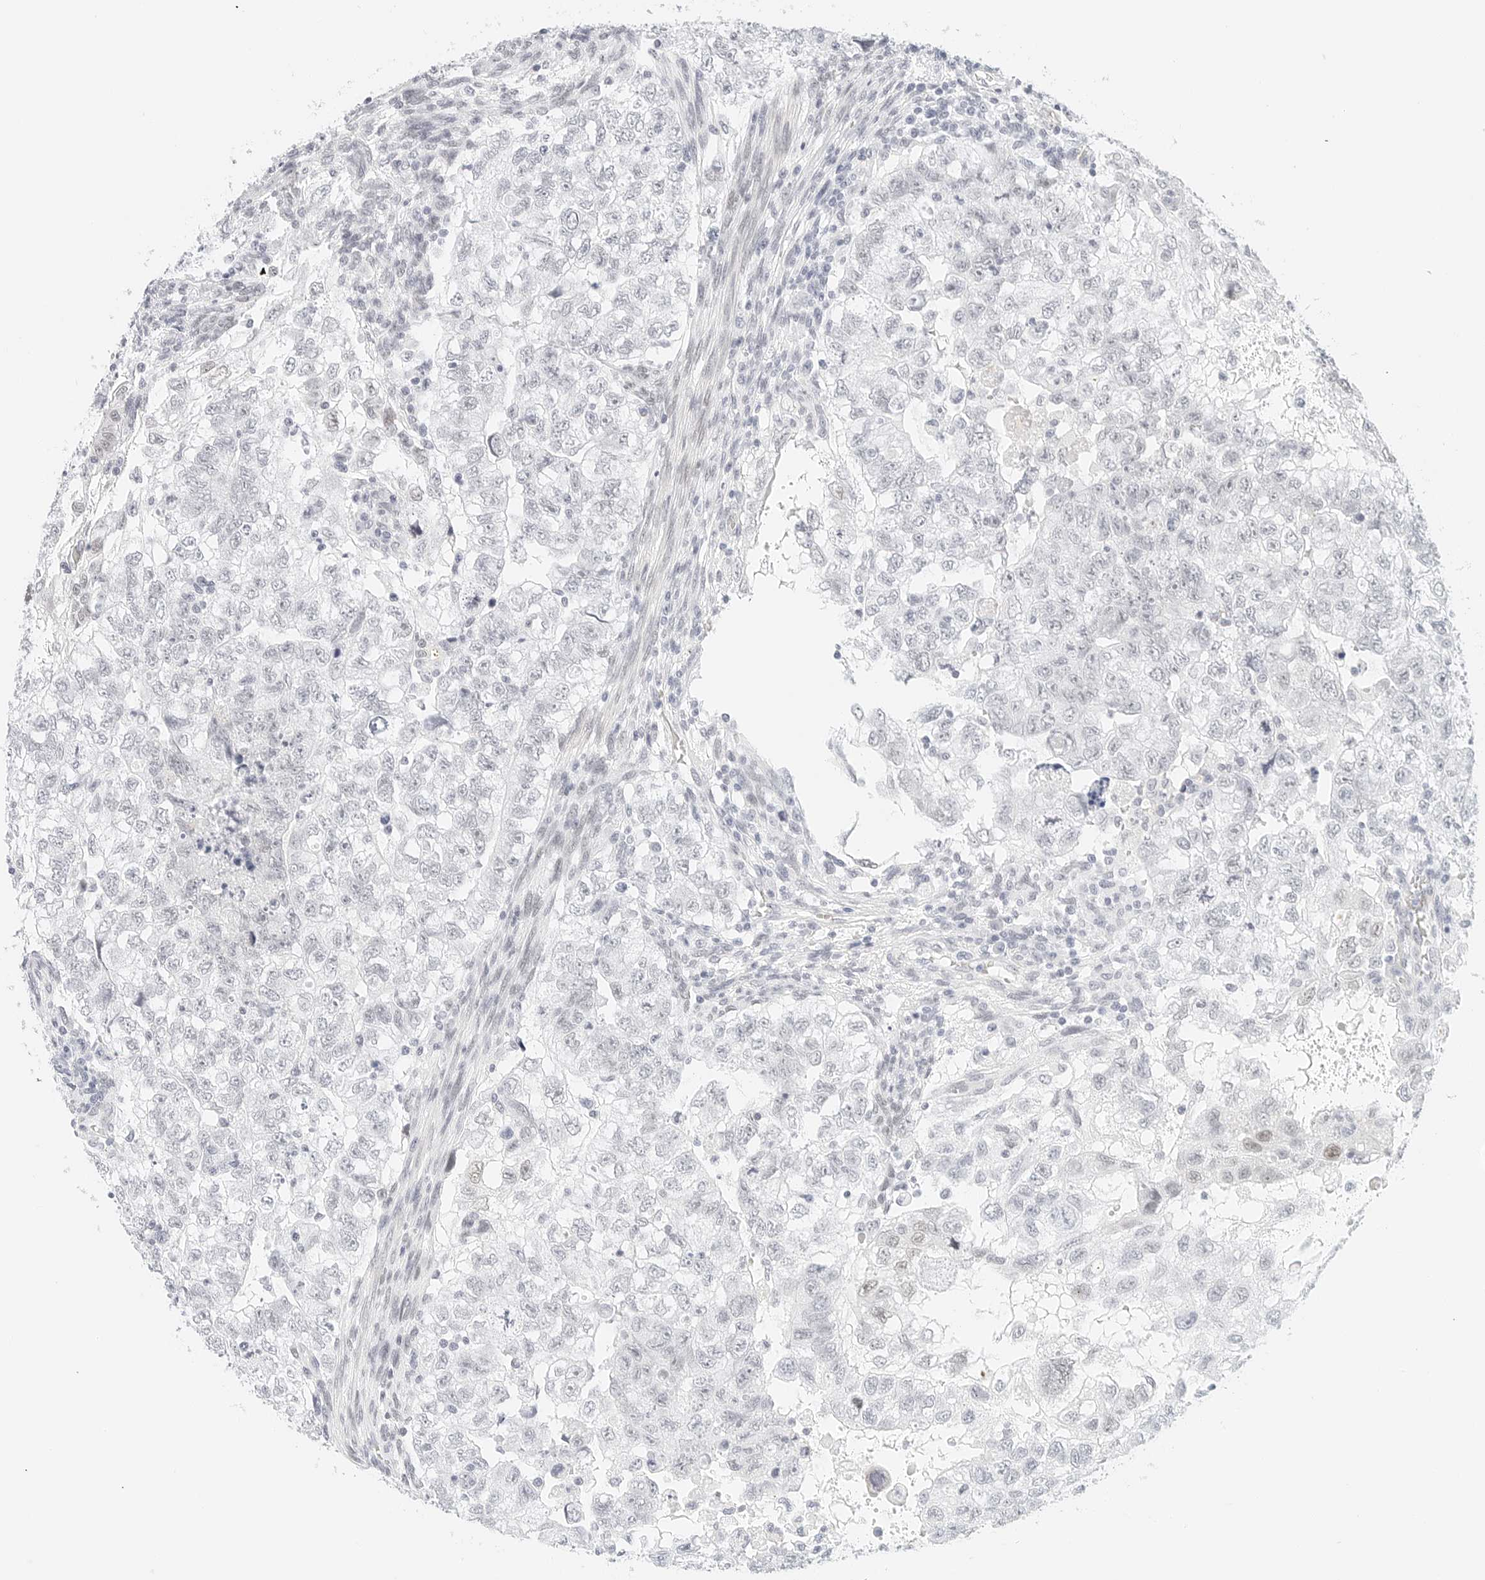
{"staining": {"intensity": "negative", "quantity": "none", "location": "none"}, "tissue": "testis cancer", "cell_type": "Tumor cells", "image_type": "cancer", "snomed": [{"axis": "morphology", "description": "Carcinoma, Embryonal, NOS"}, {"axis": "topography", "description": "Testis"}], "caption": "A histopathology image of testis cancer (embryonal carcinoma) stained for a protein displays no brown staining in tumor cells.", "gene": "CD22", "patient": {"sex": "male", "age": 37}}